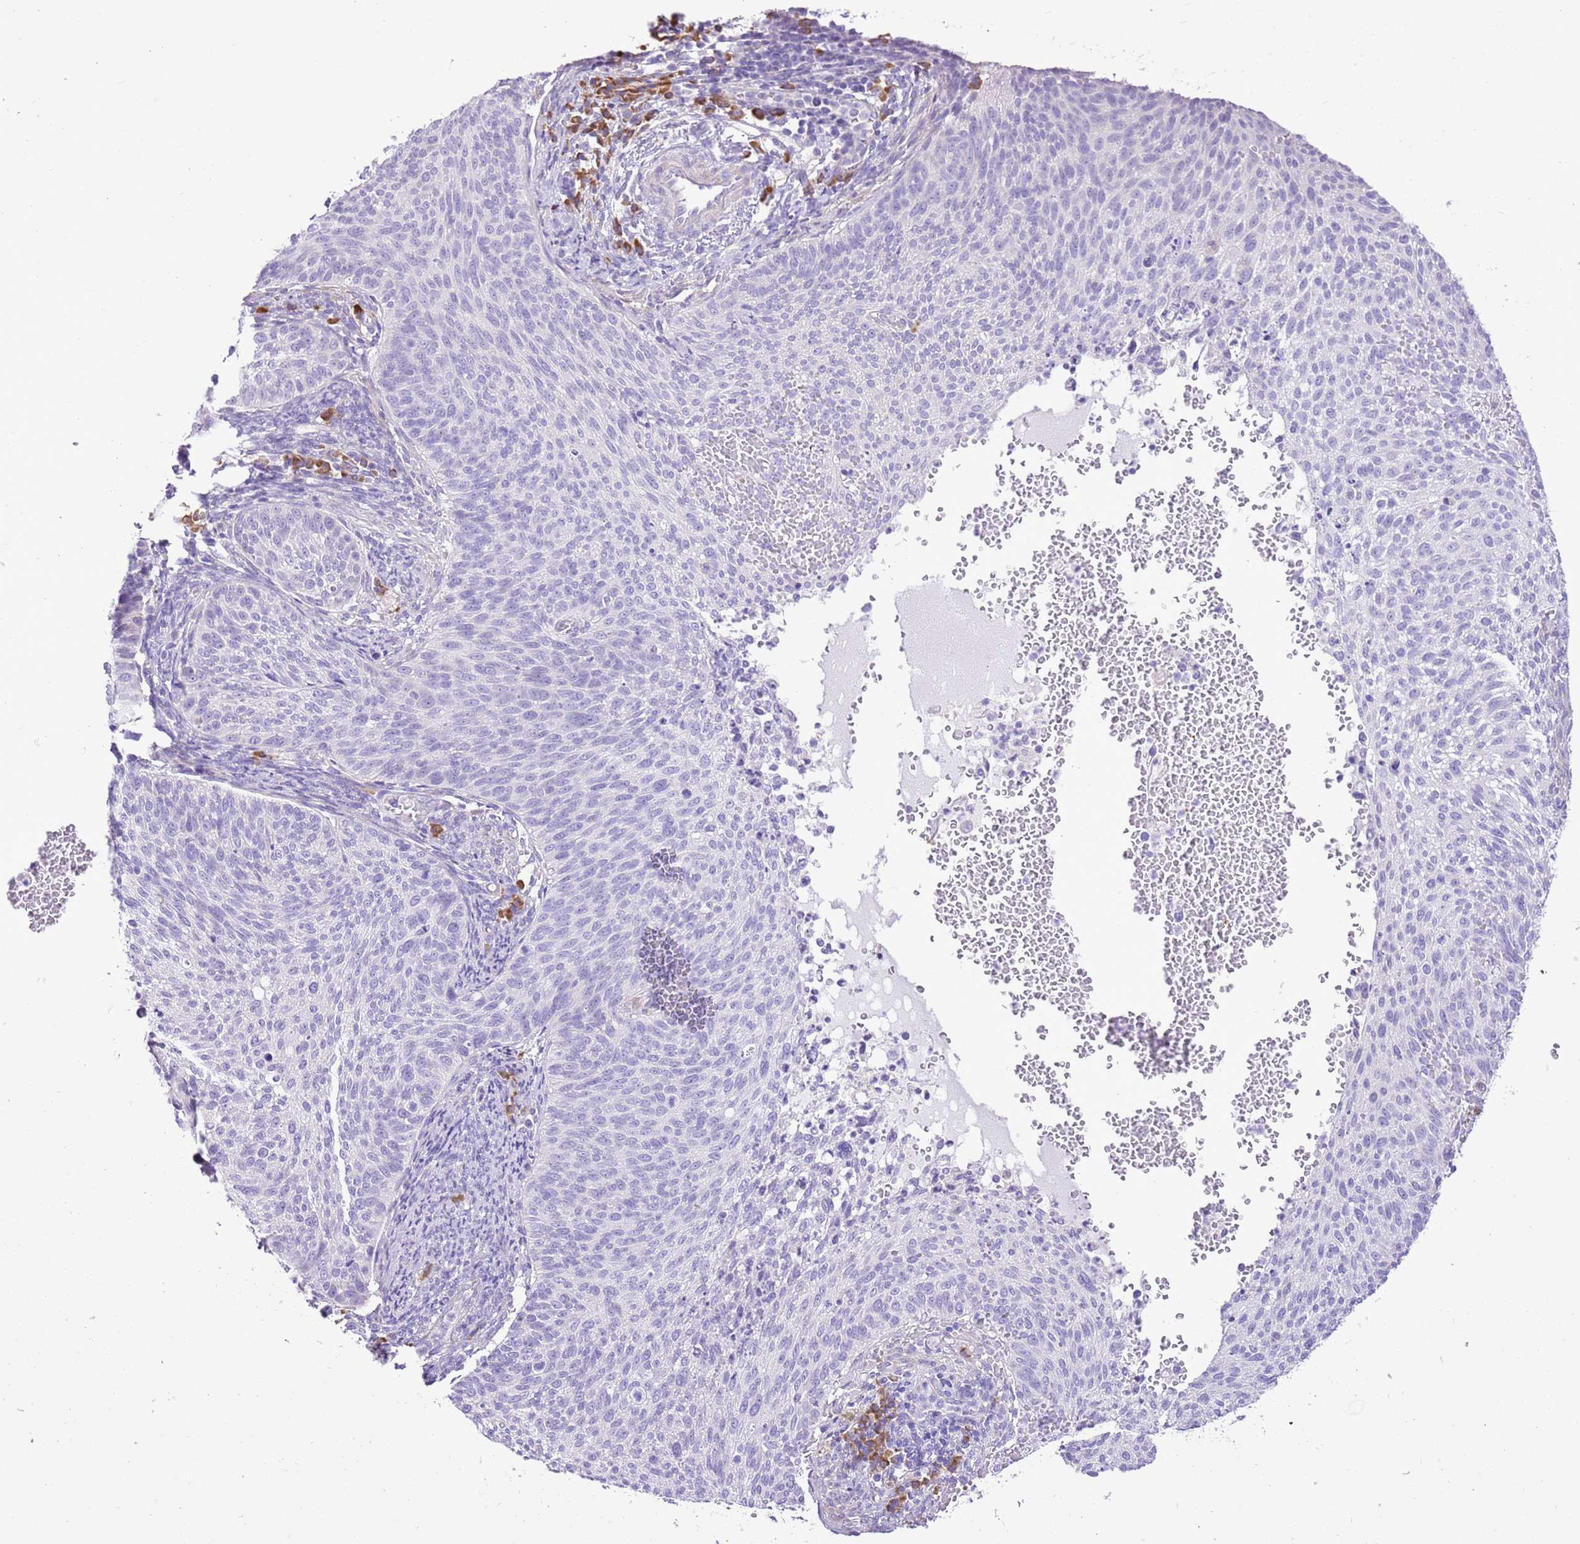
{"staining": {"intensity": "negative", "quantity": "none", "location": "none"}, "tissue": "cervical cancer", "cell_type": "Tumor cells", "image_type": "cancer", "snomed": [{"axis": "morphology", "description": "Squamous cell carcinoma, NOS"}, {"axis": "topography", "description": "Cervix"}], "caption": "The image shows no staining of tumor cells in cervical squamous cell carcinoma.", "gene": "AAR2", "patient": {"sex": "female", "age": 70}}